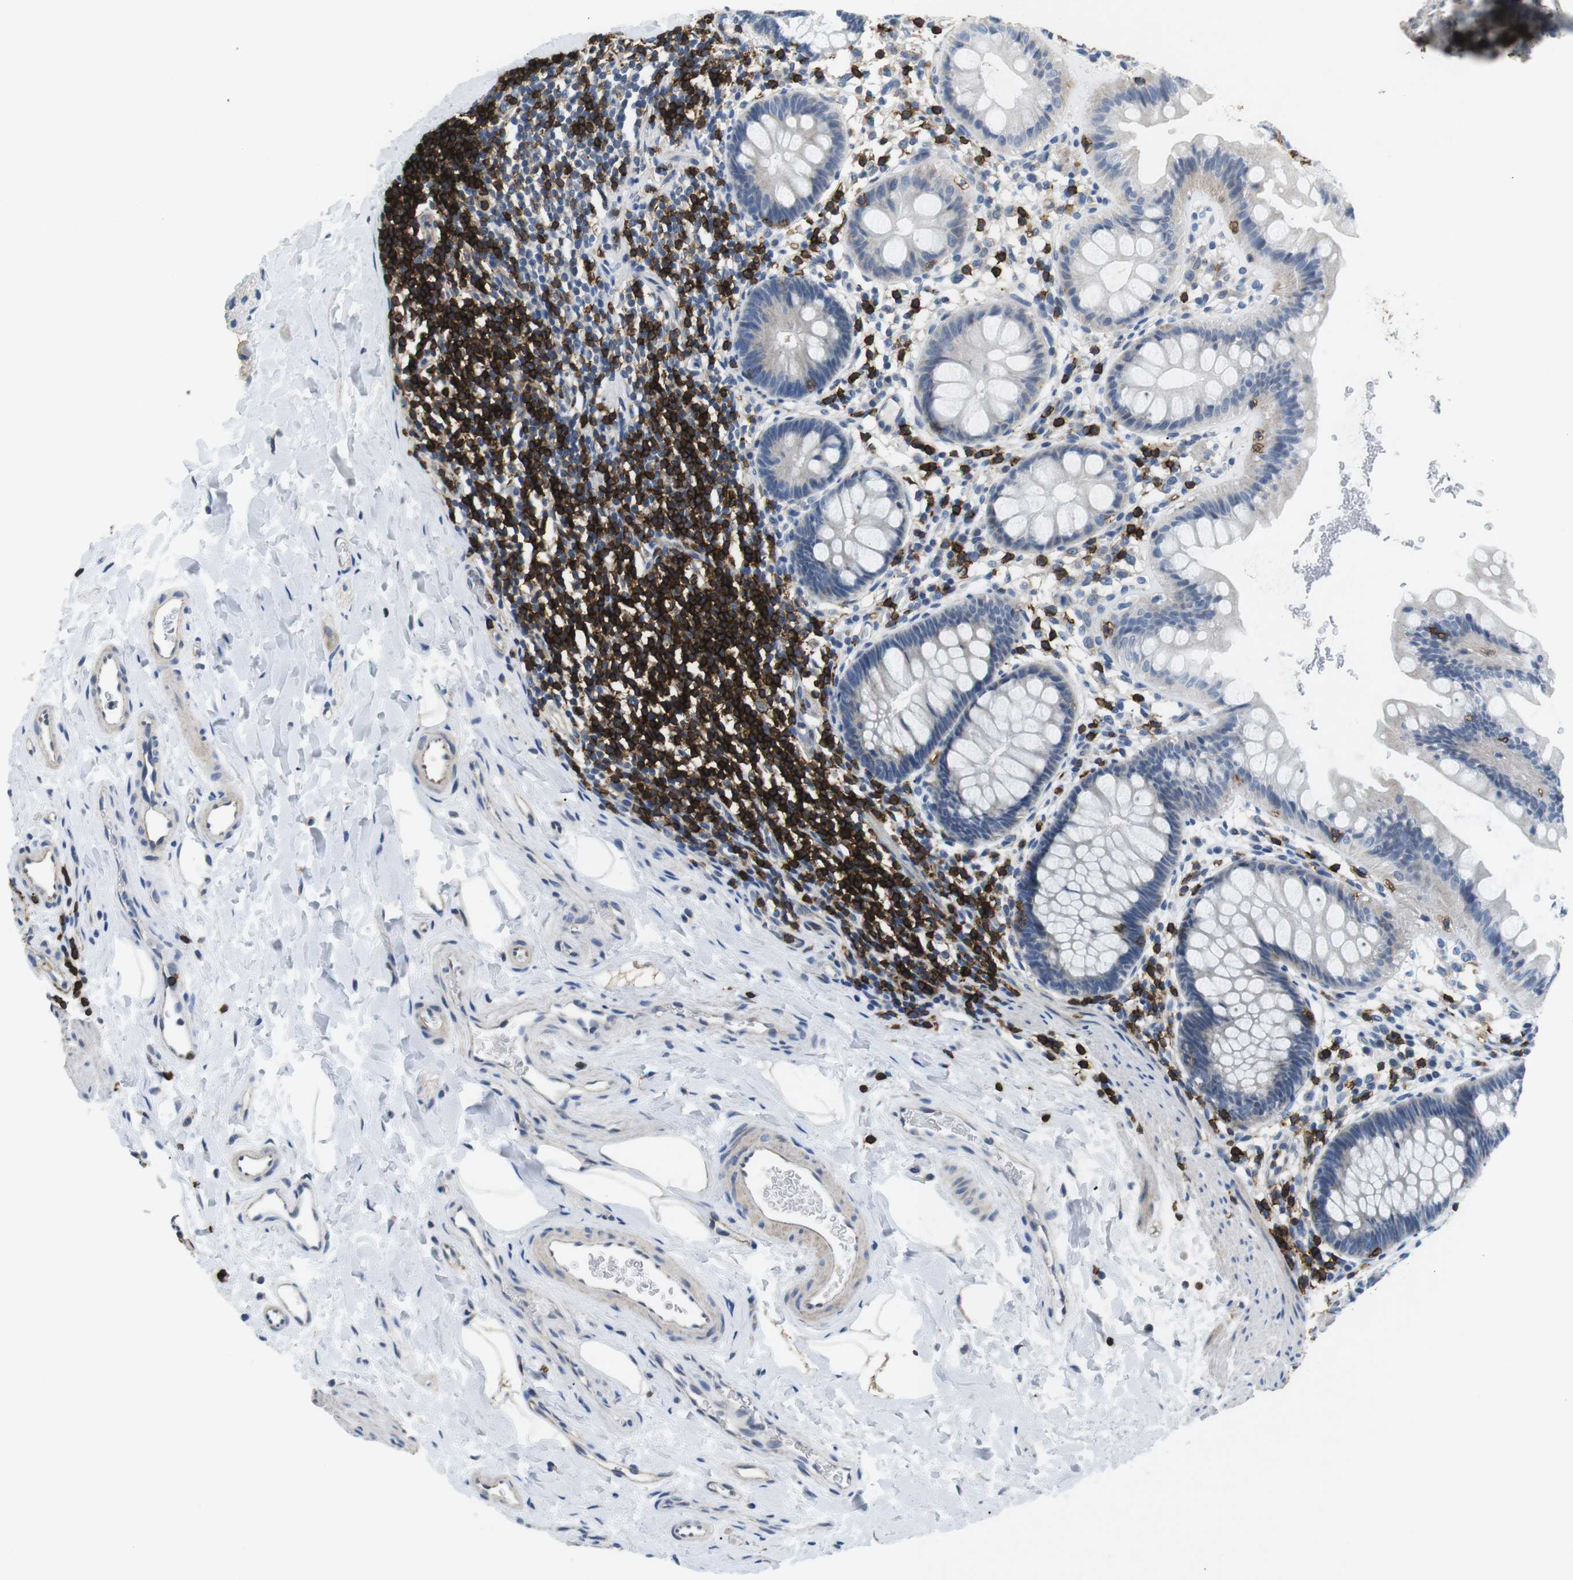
{"staining": {"intensity": "negative", "quantity": "none", "location": "none"}, "tissue": "rectum", "cell_type": "Glandular cells", "image_type": "normal", "snomed": [{"axis": "morphology", "description": "Normal tissue, NOS"}, {"axis": "topography", "description": "Rectum"}], "caption": "This micrograph is of unremarkable rectum stained with immunohistochemistry (IHC) to label a protein in brown with the nuclei are counter-stained blue. There is no positivity in glandular cells.", "gene": "CD6", "patient": {"sex": "female", "age": 24}}